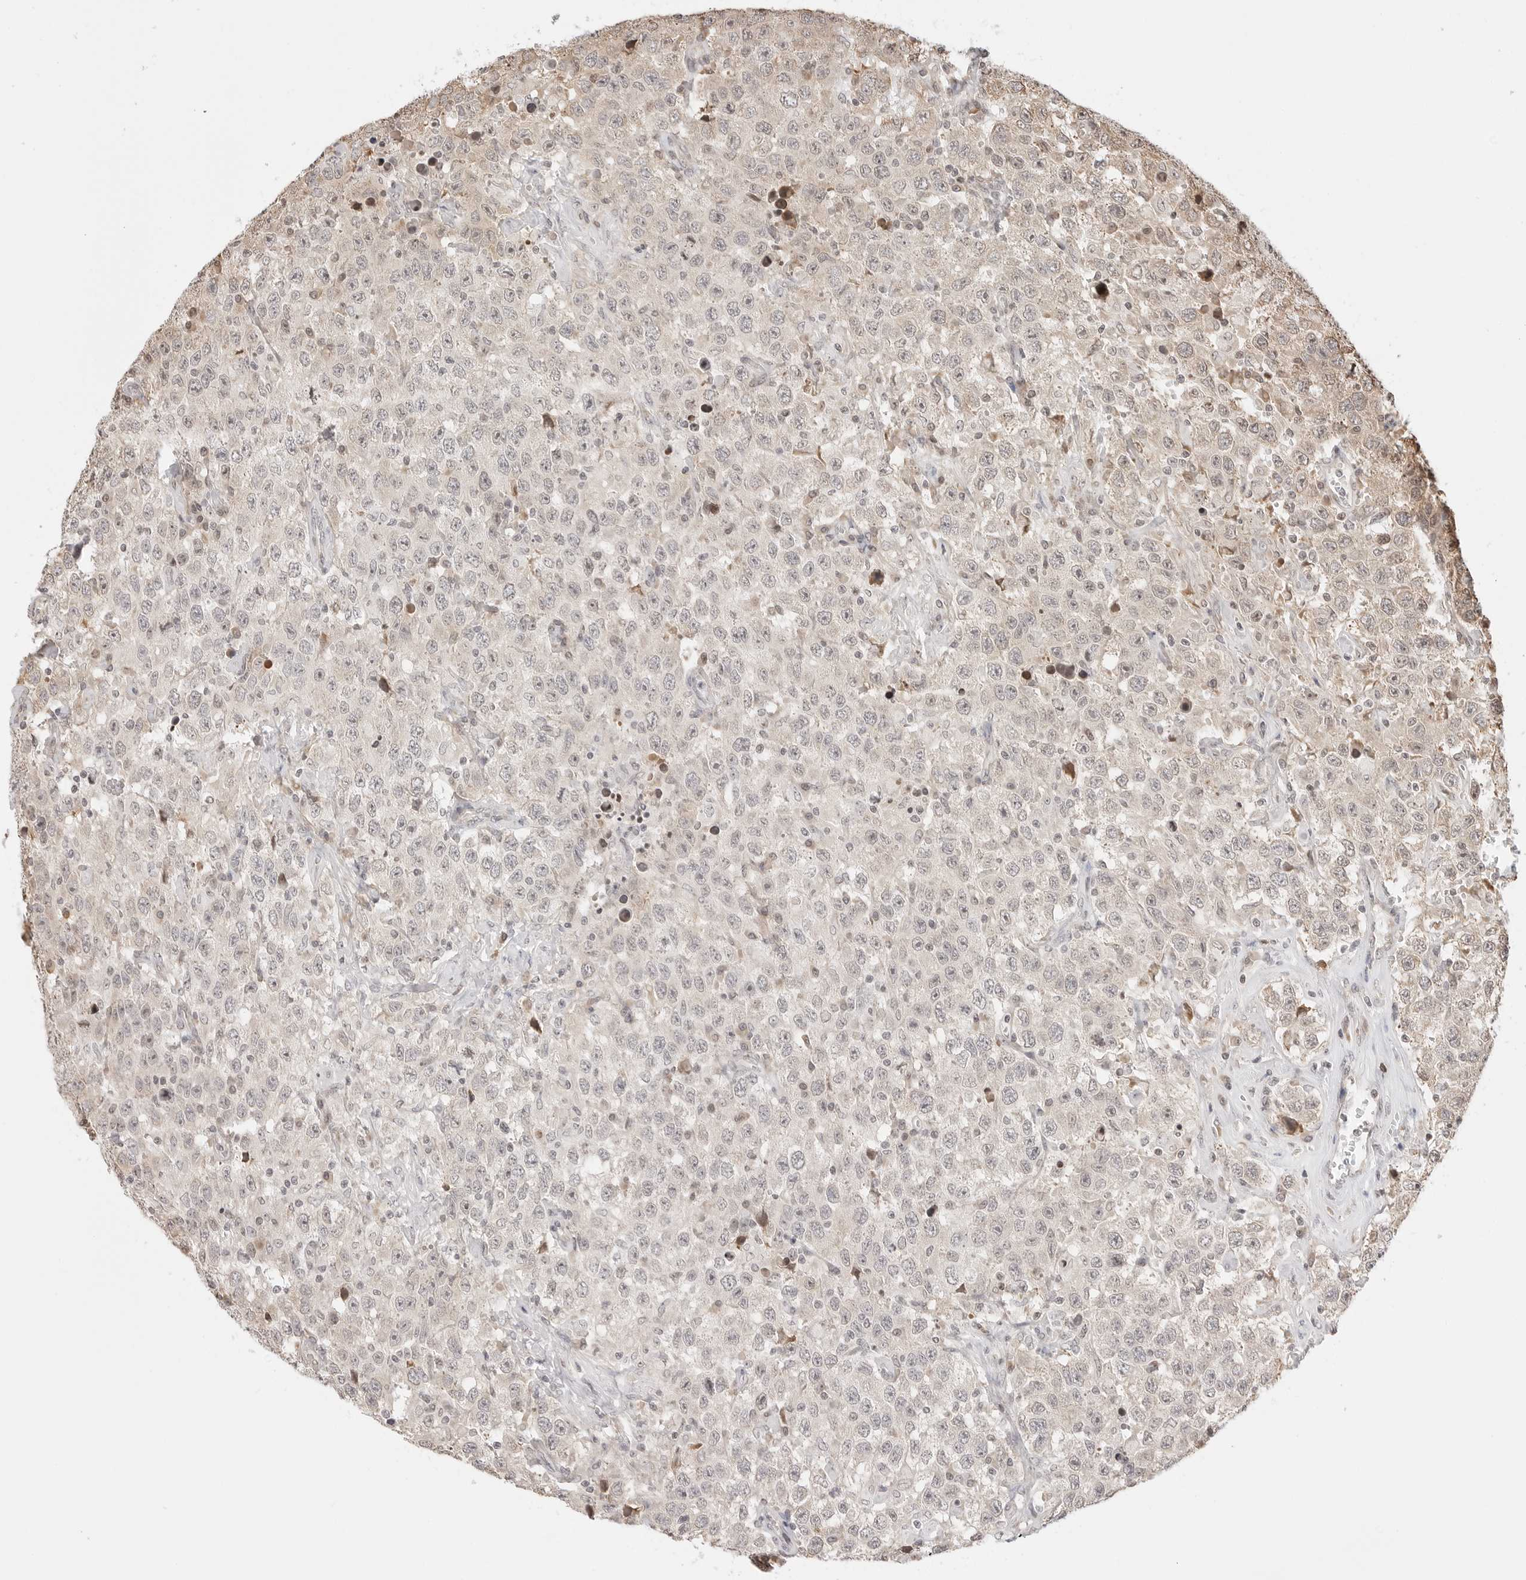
{"staining": {"intensity": "negative", "quantity": "none", "location": "none"}, "tissue": "testis cancer", "cell_type": "Tumor cells", "image_type": "cancer", "snomed": [{"axis": "morphology", "description": "Seminoma, NOS"}, {"axis": "topography", "description": "Testis"}], "caption": "An immunohistochemistry (IHC) micrograph of testis cancer is shown. There is no staining in tumor cells of testis cancer.", "gene": "FKBP14", "patient": {"sex": "male", "age": 41}}